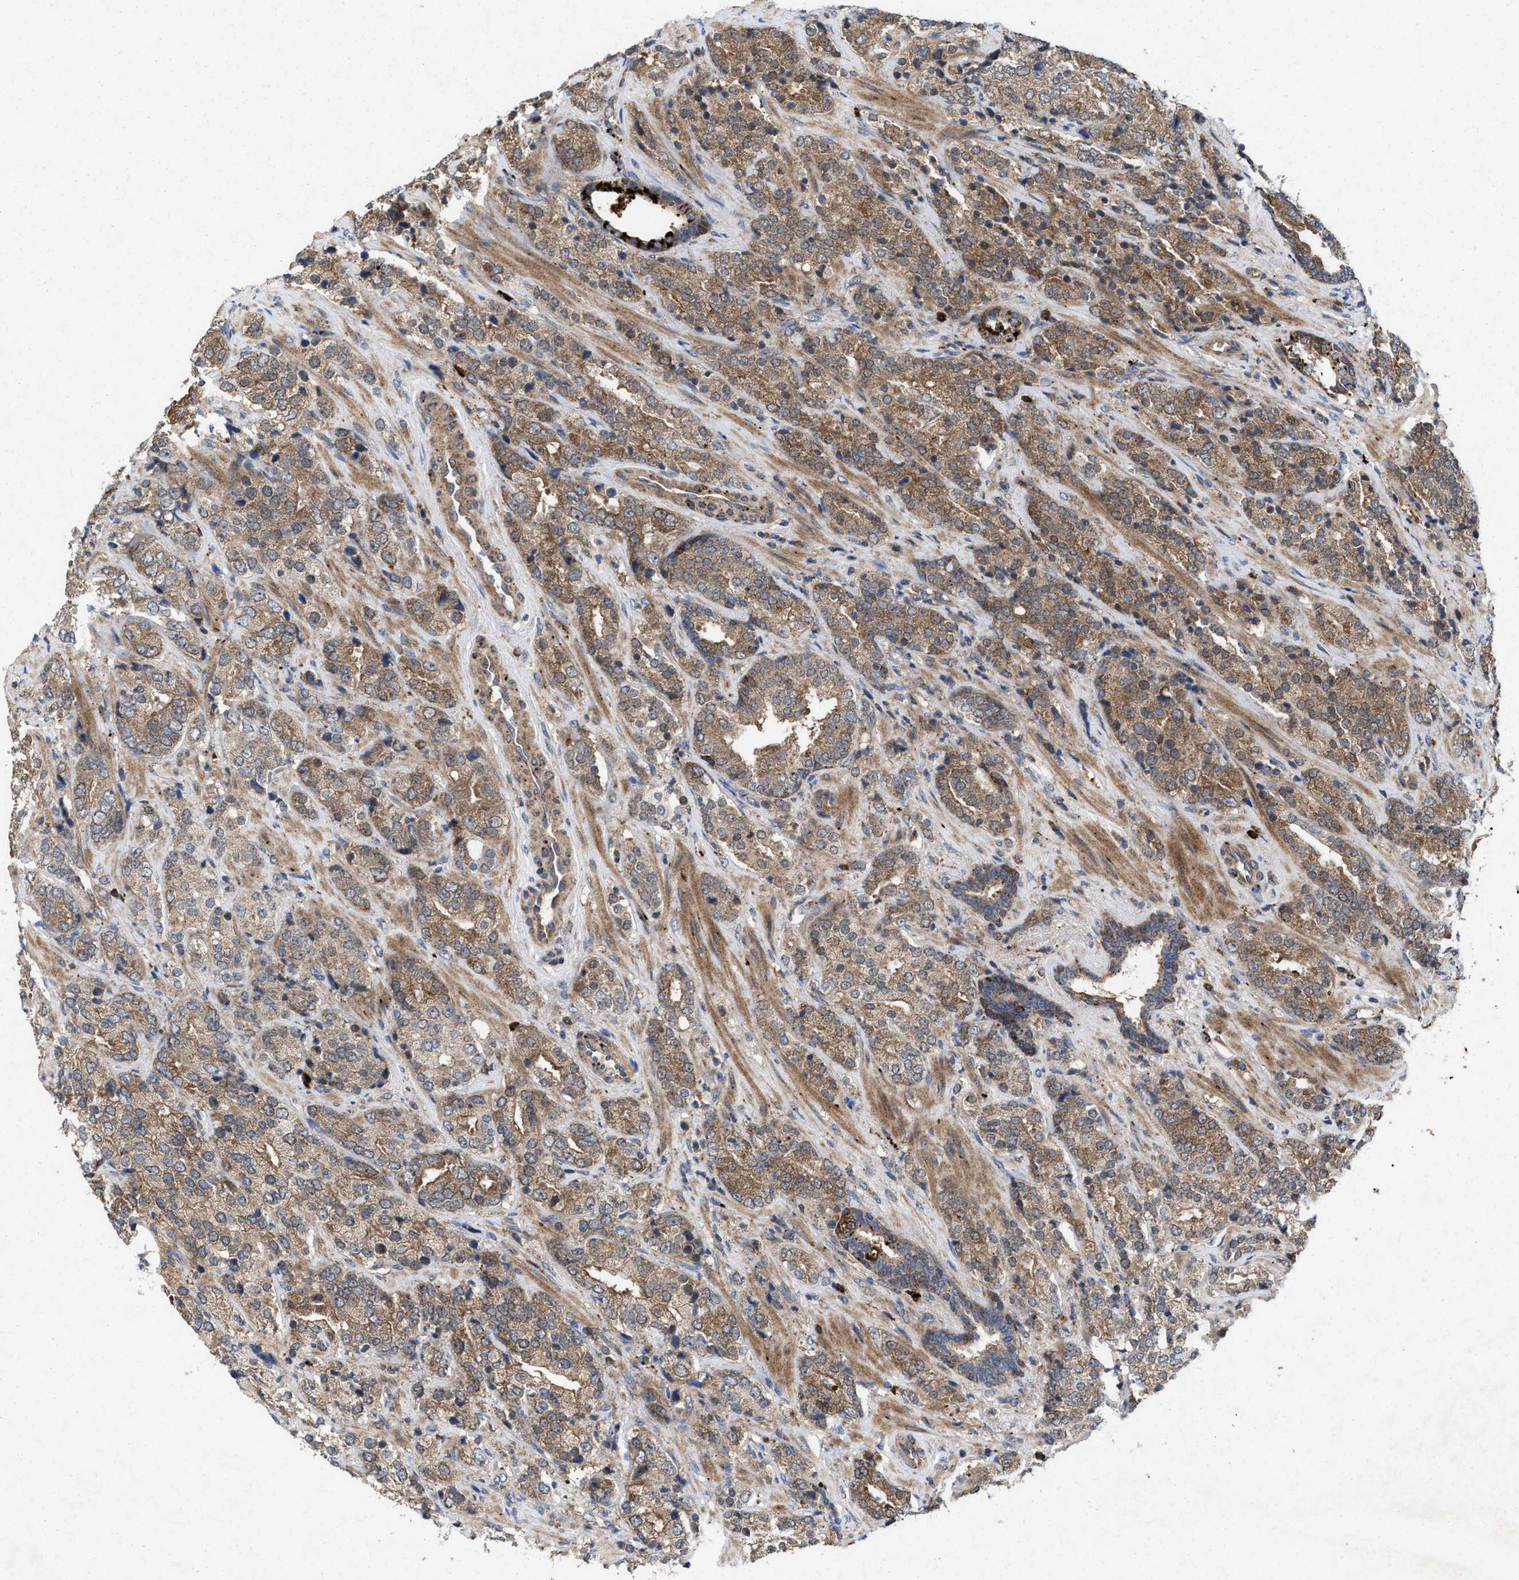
{"staining": {"intensity": "moderate", "quantity": ">75%", "location": "cytoplasmic/membranous"}, "tissue": "prostate cancer", "cell_type": "Tumor cells", "image_type": "cancer", "snomed": [{"axis": "morphology", "description": "Adenocarcinoma, High grade"}, {"axis": "topography", "description": "Prostate"}], "caption": "Protein expression analysis of human prostate cancer reveals moderate cytoplasmic/membranous expression in about >75% of tumor cells. The protein of interest is shown in brown color, while the nuclei are stained blue.", "gene": "MSI2", "patient": {"sex": "male", "age": 71}}